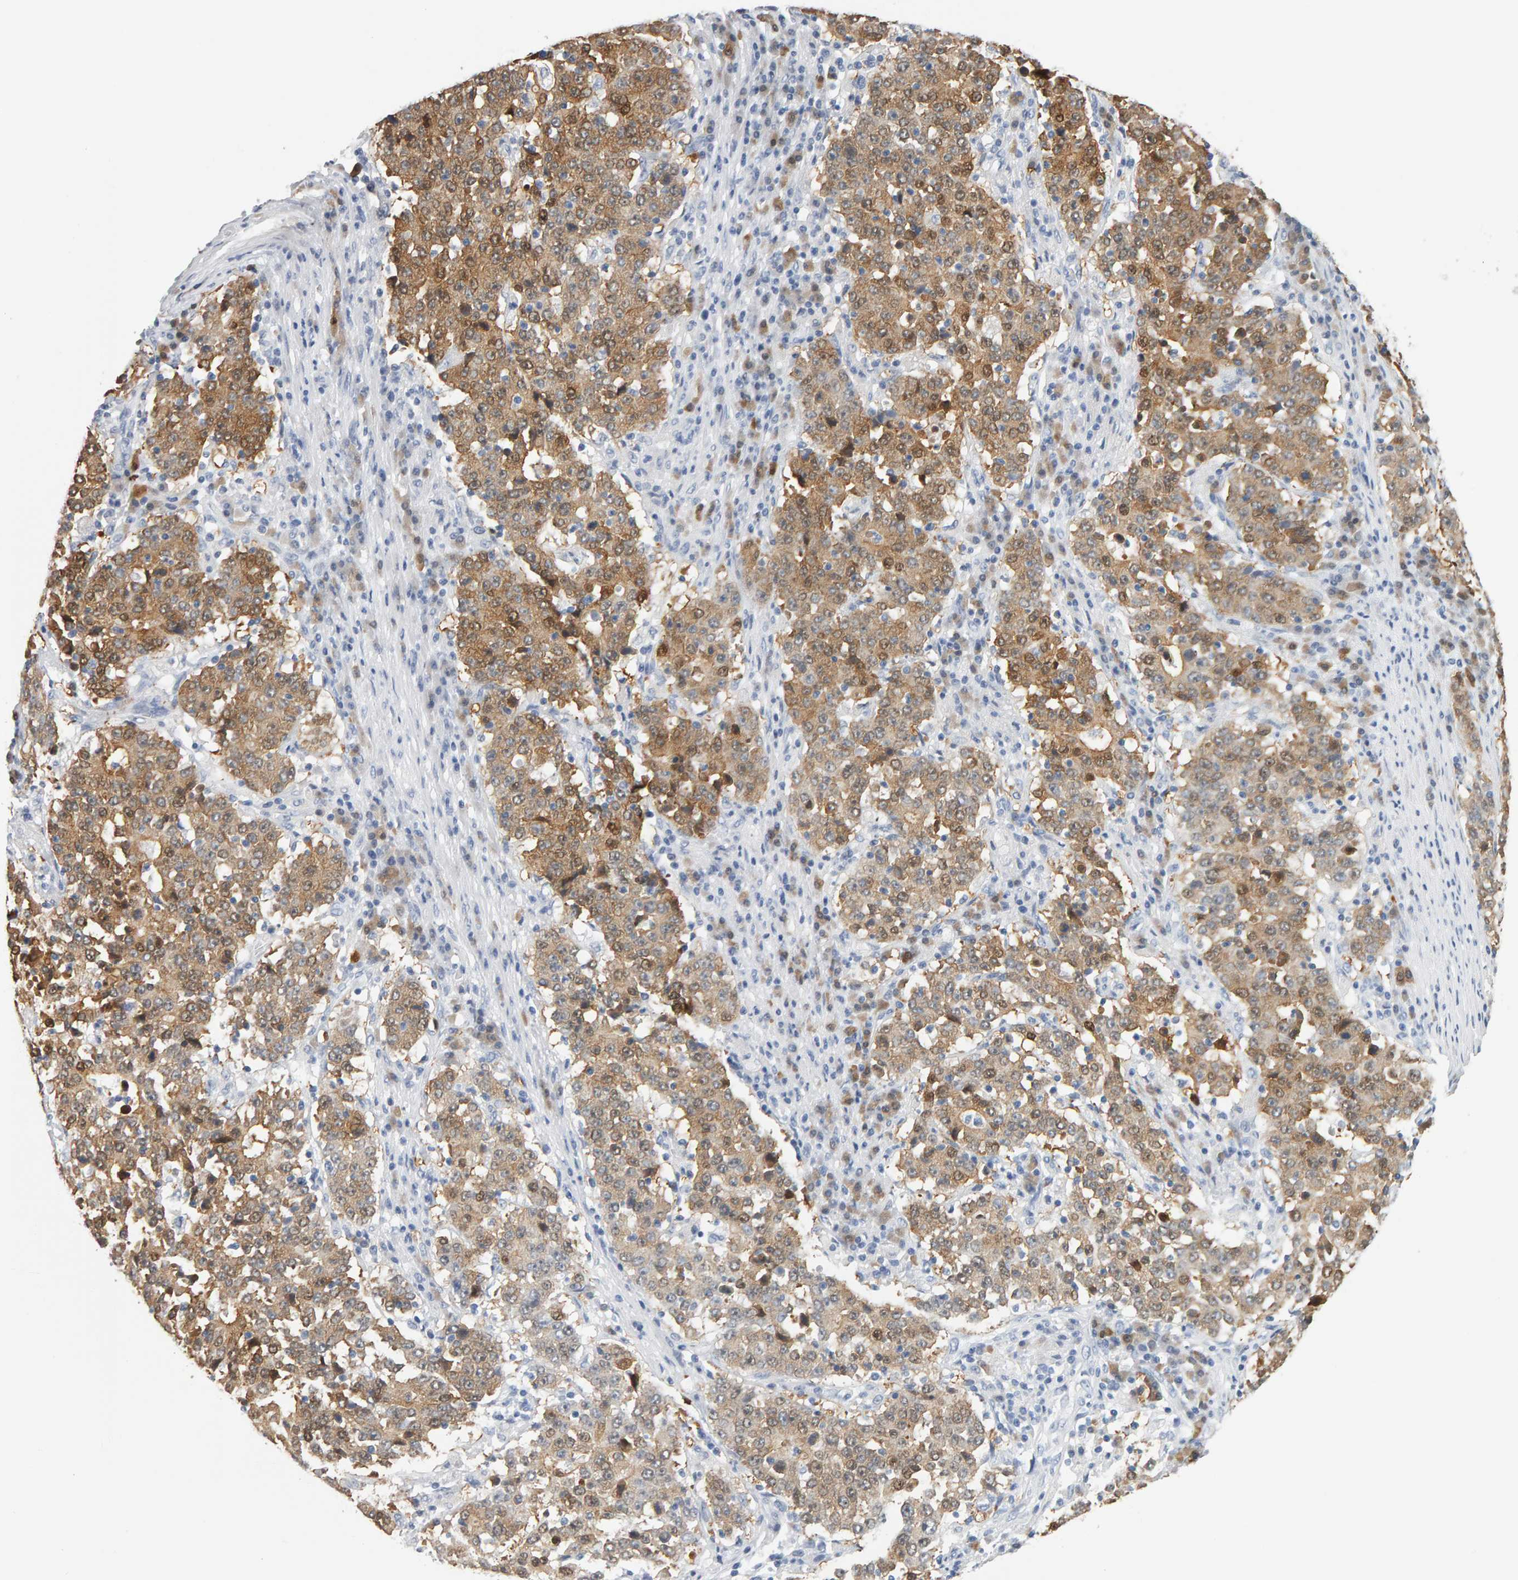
{"staining": {"intensity": "moderate", "quantity": ">75%", "location": "cytoplasmic/membranous"}, "tissue": "stomach cancer", "cell_type": "Tumor cells", "image_type": "cancer", "snomed": [{"axis": "morphology", "description": "Adenocarcinoma, NOS"}, {"axis": "topography", "description": "Stomach"}], "caption": "Adenocarcinoma (stomach) was stained to show a protein in brown. There is medium levels of moderate cytoplasmic/membranous expression in about >75% of tumor cells.", "gene": "CTH", "patient": {"sex": "male", "age": 59}}